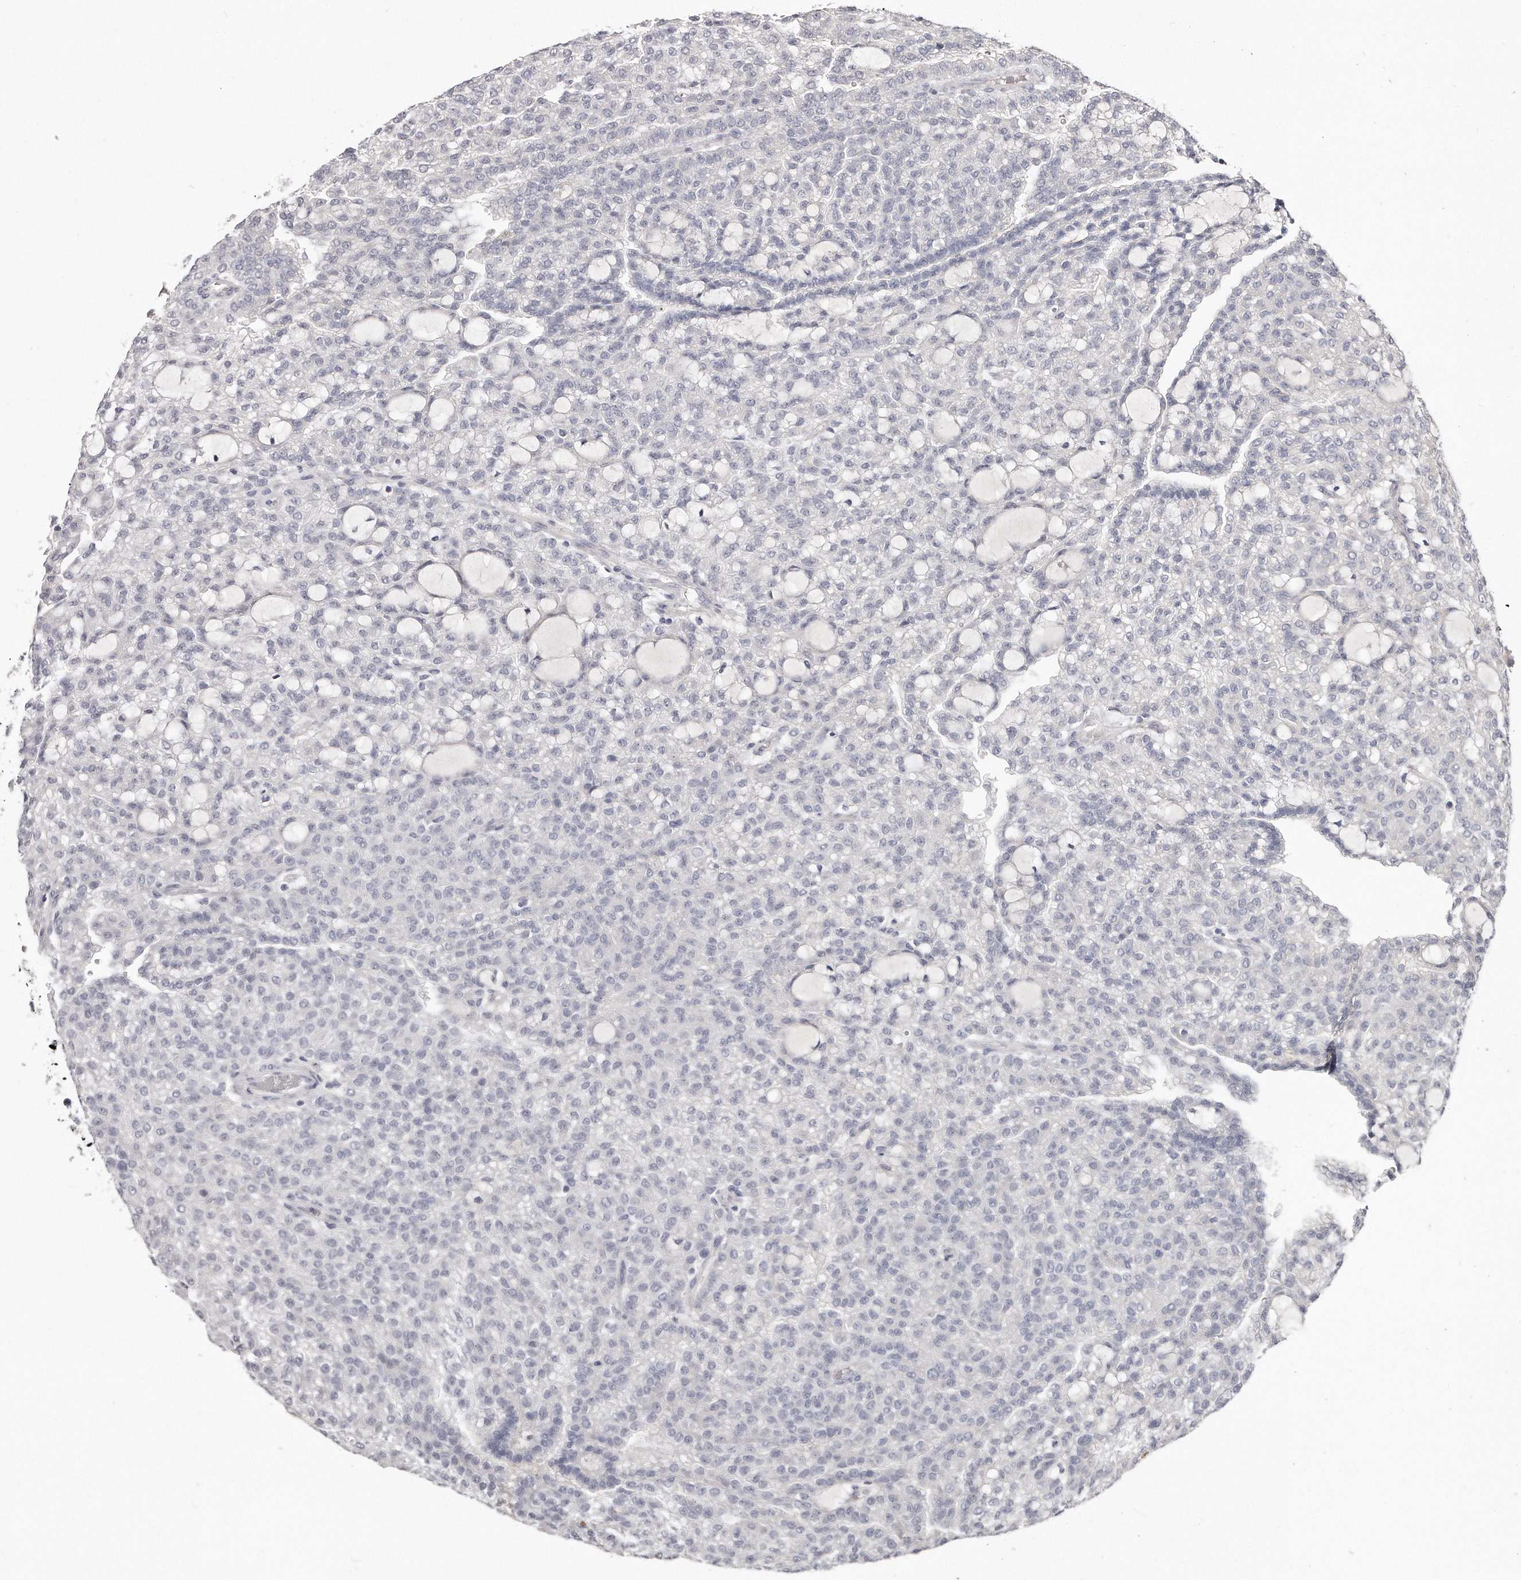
{"staining": {"intensity": "negative", "quantity": "none", "location": "none"}, "tissue": "renal cancer", "cell_type": "Tumor cells", "image_type": "cancer", "snomed": [{"axis": "morphology", "description": "Adenocarcinoma, NOS"}, {"axis": "topography", "description": "Kidney"}], "caption": "This image is of renal cancer stained with IHC to label a protein in brown with the nuclei are counter-stained blue. There is no expression in tumor cells.", "gene": "TTLL4", "patient": {"sex": "male", "age": 63}}